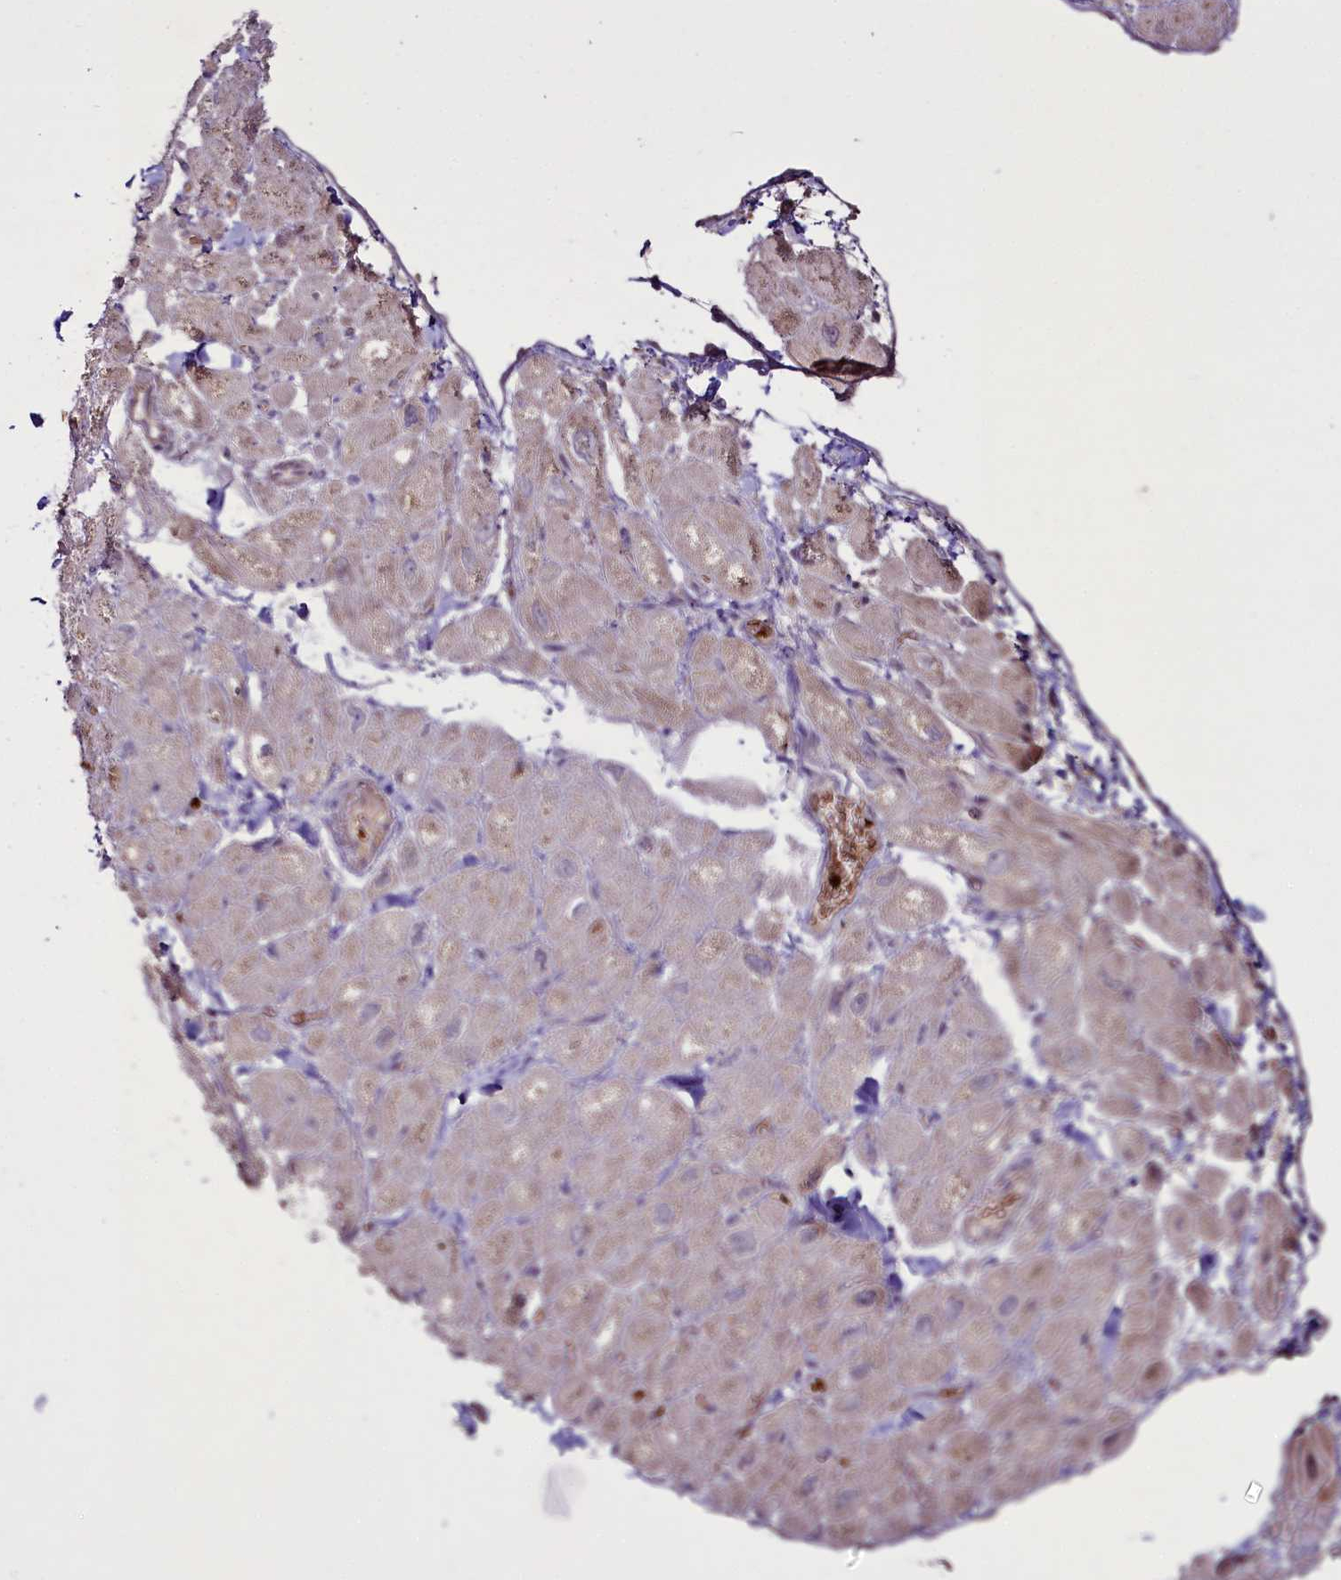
{"staining": {"intensity": "moderate", "quantity": "25%-75%", "location": "cytoplasmic/membranous"}, "tissue": "heart muscle", "cell_type": "Cardiomyocytes", "image_type": "normal", "snomed": [{"axis": "morphology", "description": "Normal tissue, NOS"}, {"axis": "topography", "description": "Heart"}], "caption": "Immunohistochemistry (IHC) photomicrograph of benign heart muscle: human heart muscle stained using IHC exhibits medium levels of moderate protein expression localized specifically in the cytoplasmic/membranous of cardiomyocytes, appearing as a cytoplasmic/membranous brown color.", "gene": "SUSD3", "patient": {"sex": "male", "age": 65}}